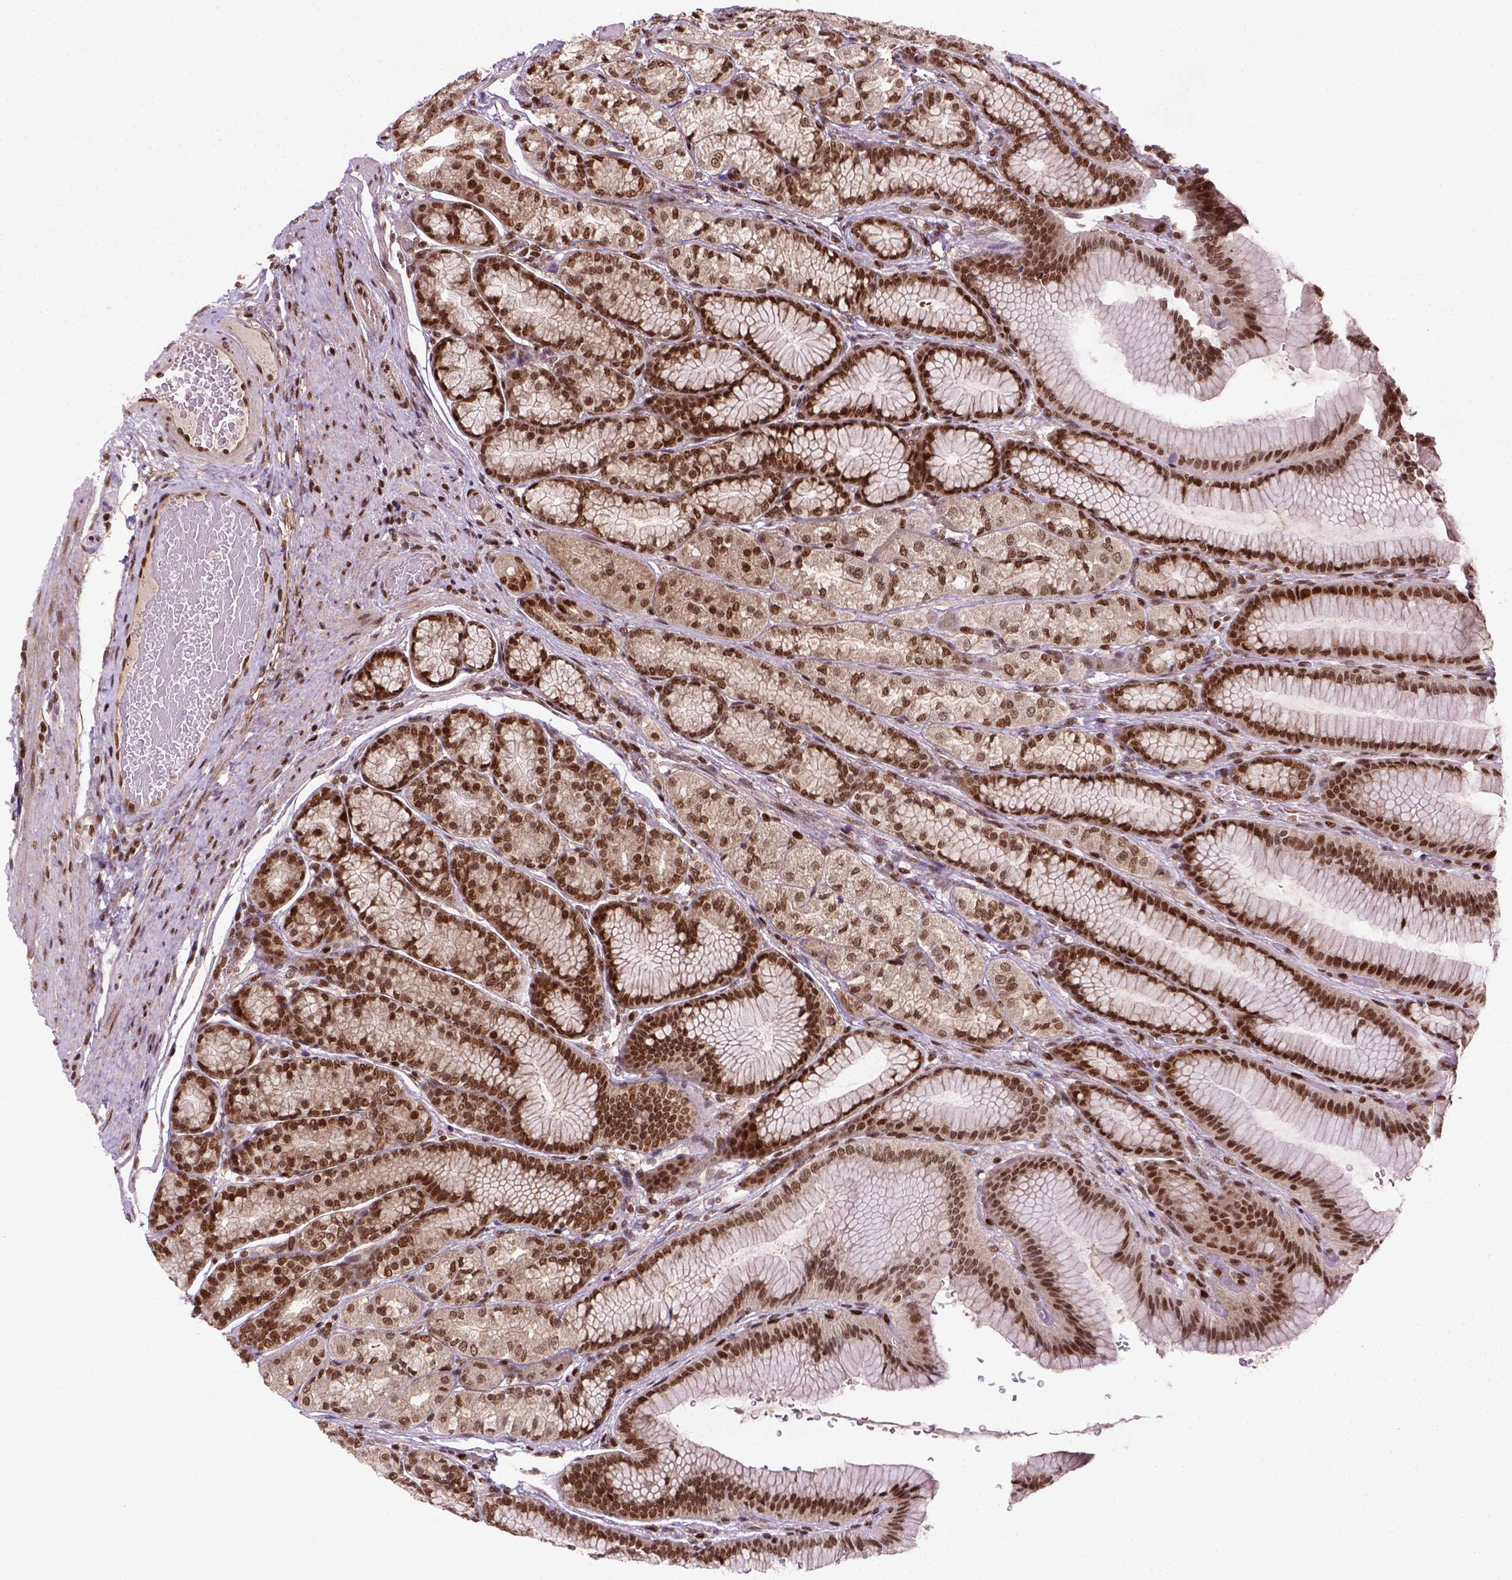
{"staining": {"intensity": "strong", "quantity": ">75%", "location": "nuclear"}, "tissue": "stomach", "cell_type": "Glandular cells", "image_type": "normal", "snomed": [{"axis": "morphology", "description": "Normal tissue, NOS"}, {"axis": "morphology", "description": "Adenocarcinoma, NOS"}, {"axis": "morphology", "description": "Adenocarcinoma, High grade"}, {"axis": "topography", "description": "Stomach, upper"}, {"axis": "topography", "description": "Stomach"}], "caption": "Immunohistochemistry (IHC) staining of benign stomach, which exhibits high levels of strong nuclear staining in about >75% of glandular cells indicating strong nuclear protein positivity. The staining was performed using DAB (3,3'-diaminobenzidine) (brown) for protein detection and nuclei were counterstained in hematoxylin (blue).", "gene": "MGMT", "patient": {"sex": "female", "age": 65}}